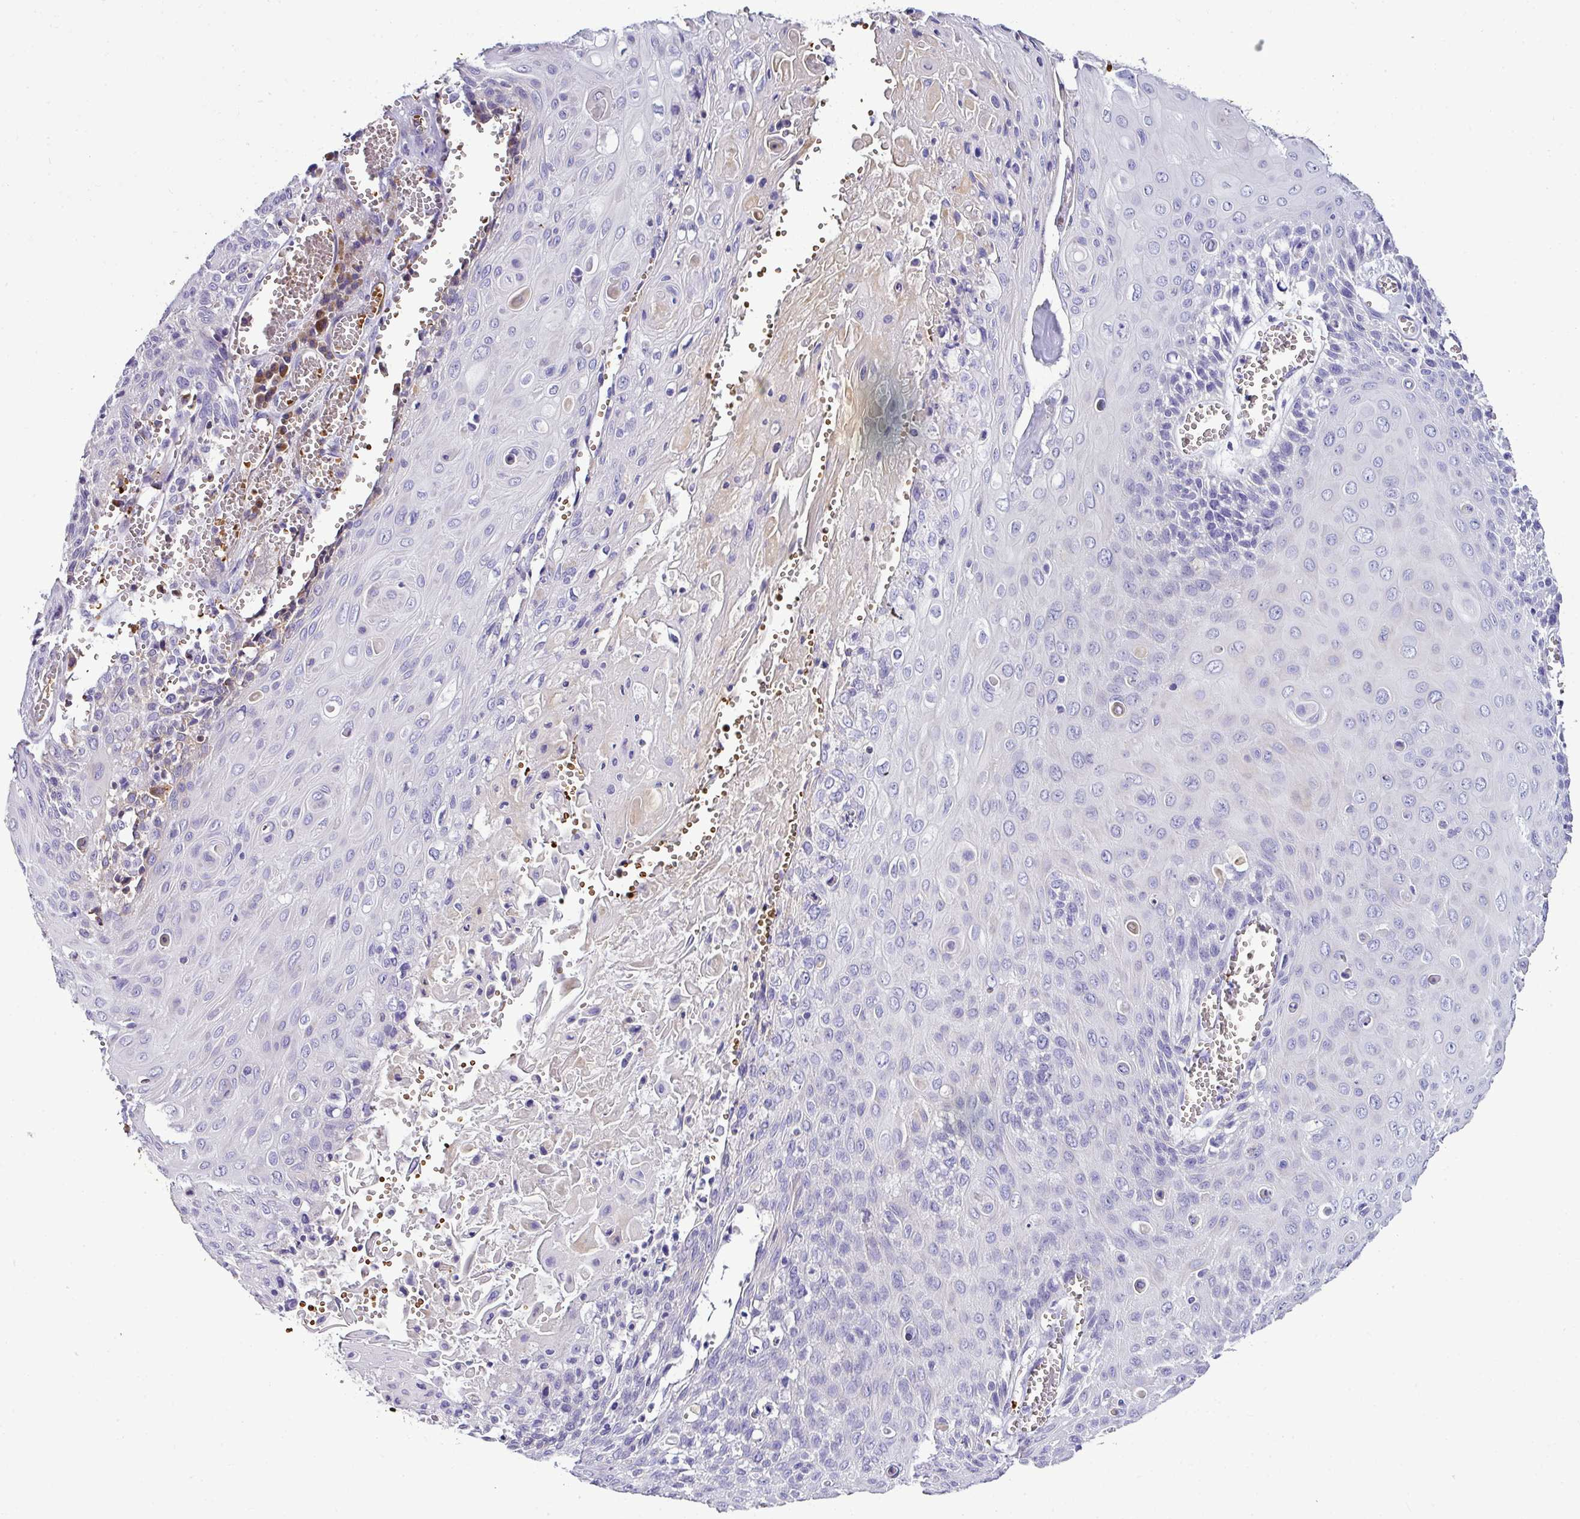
{"staining": {"intensity": "negative", "quantity": "none", "location": "none"}, "tissue": "cervical cancer", "cell_type": "Tumor cells", "image_type": "cancer", "snomed": [{"axis": "morphology", "description": "Squamous cell carcinoma, NOS"}, {"axis": "topography", "description": "Cervix"}], "caption": "An image of cervical cancer stained for a protein displays no brown staining in tumor cells.", "gene": "NAPSA", "patient": {"sex": "female", "age": 39}}